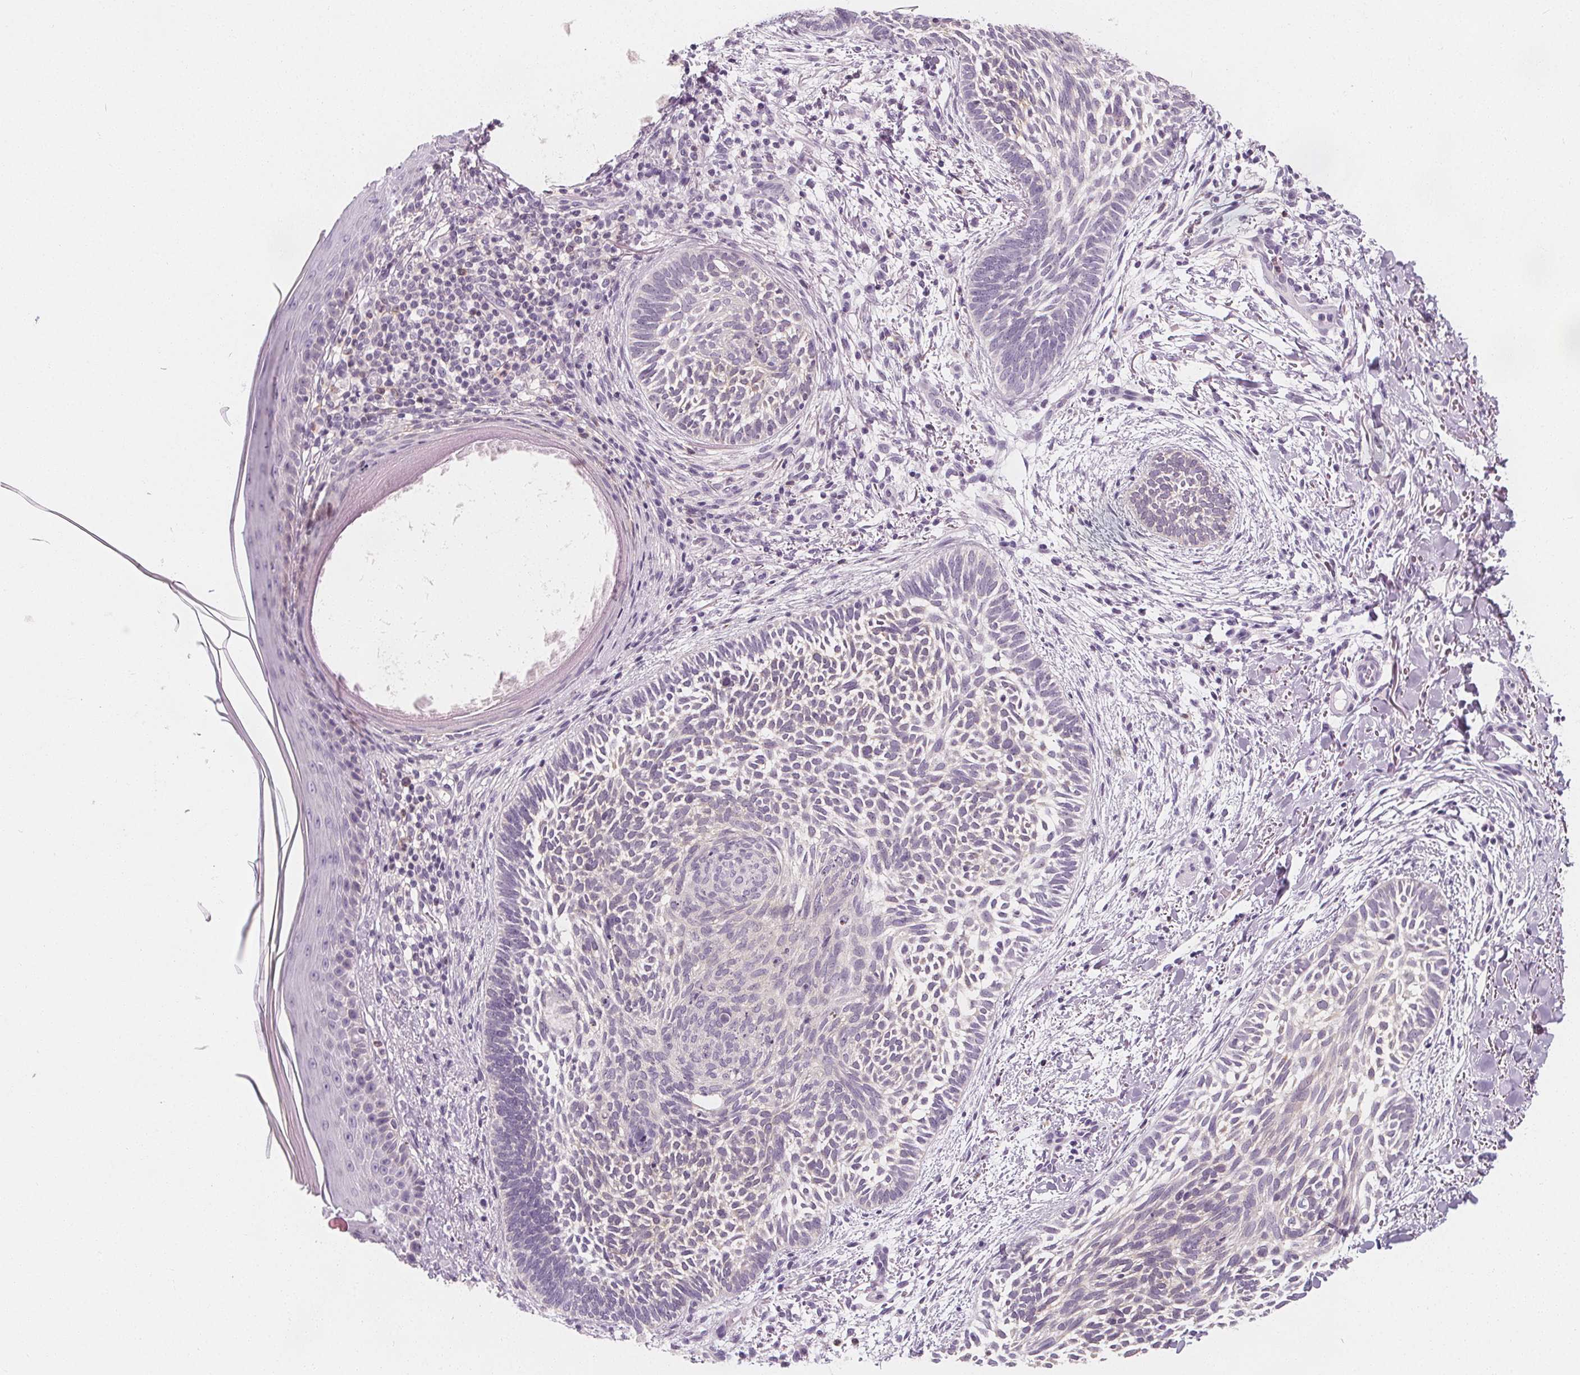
{"staining": {"intensity": "negative", "quantity": "none", "location": "none"}, "tissue": "skin cancer", "cell_type": "Tumor cells", "image_type": "cancer", "snomed": [{"axis": "morphology", "description": "Normal tissue, NOS"}, {"axis": "morphology", "description": "Basal cell carcinoma"}, {"axis": "topography", "description": "Skin"}], "caption": "There is no significant staining in tumor cells of skin cancer.", "gene": "UGP2", "patient": {"sex": "male", "age": 46}}